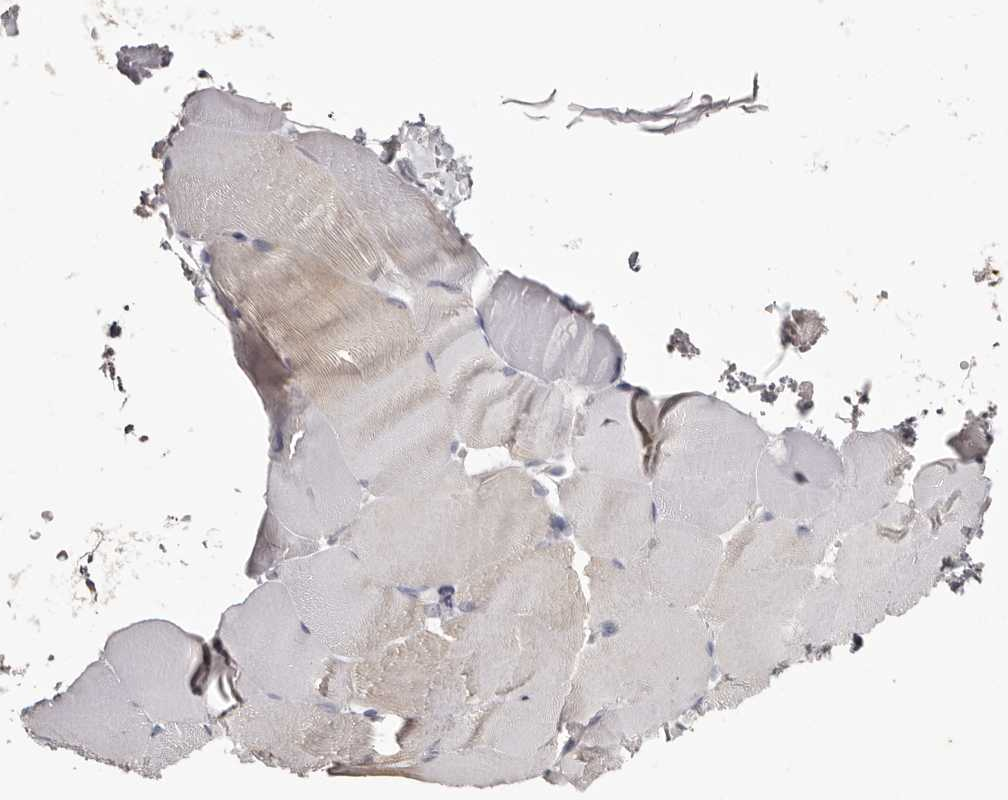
{"staining": {"intensity": "weak", "quantity": "<25%", "location": "cytoplasmic/membranous"}, "tissue": "skeletal muscle", "cell_type": "Myocytes", "image_type": "normal", "snomed": [{"axis": "morphology", "description": "Normal tissue, NOS"}, {"axis": "topography", "description": "Skeletal muscle"}, {"axis": "topography", "description": "Parathyroid gland"}], "caption": "Skeletal muscle stained for a protein using immunohistochemistry (IHC) exhibits no positivity myocytes.", "gene": "CA6", "patient": {"sex": "female", "age": 37}}